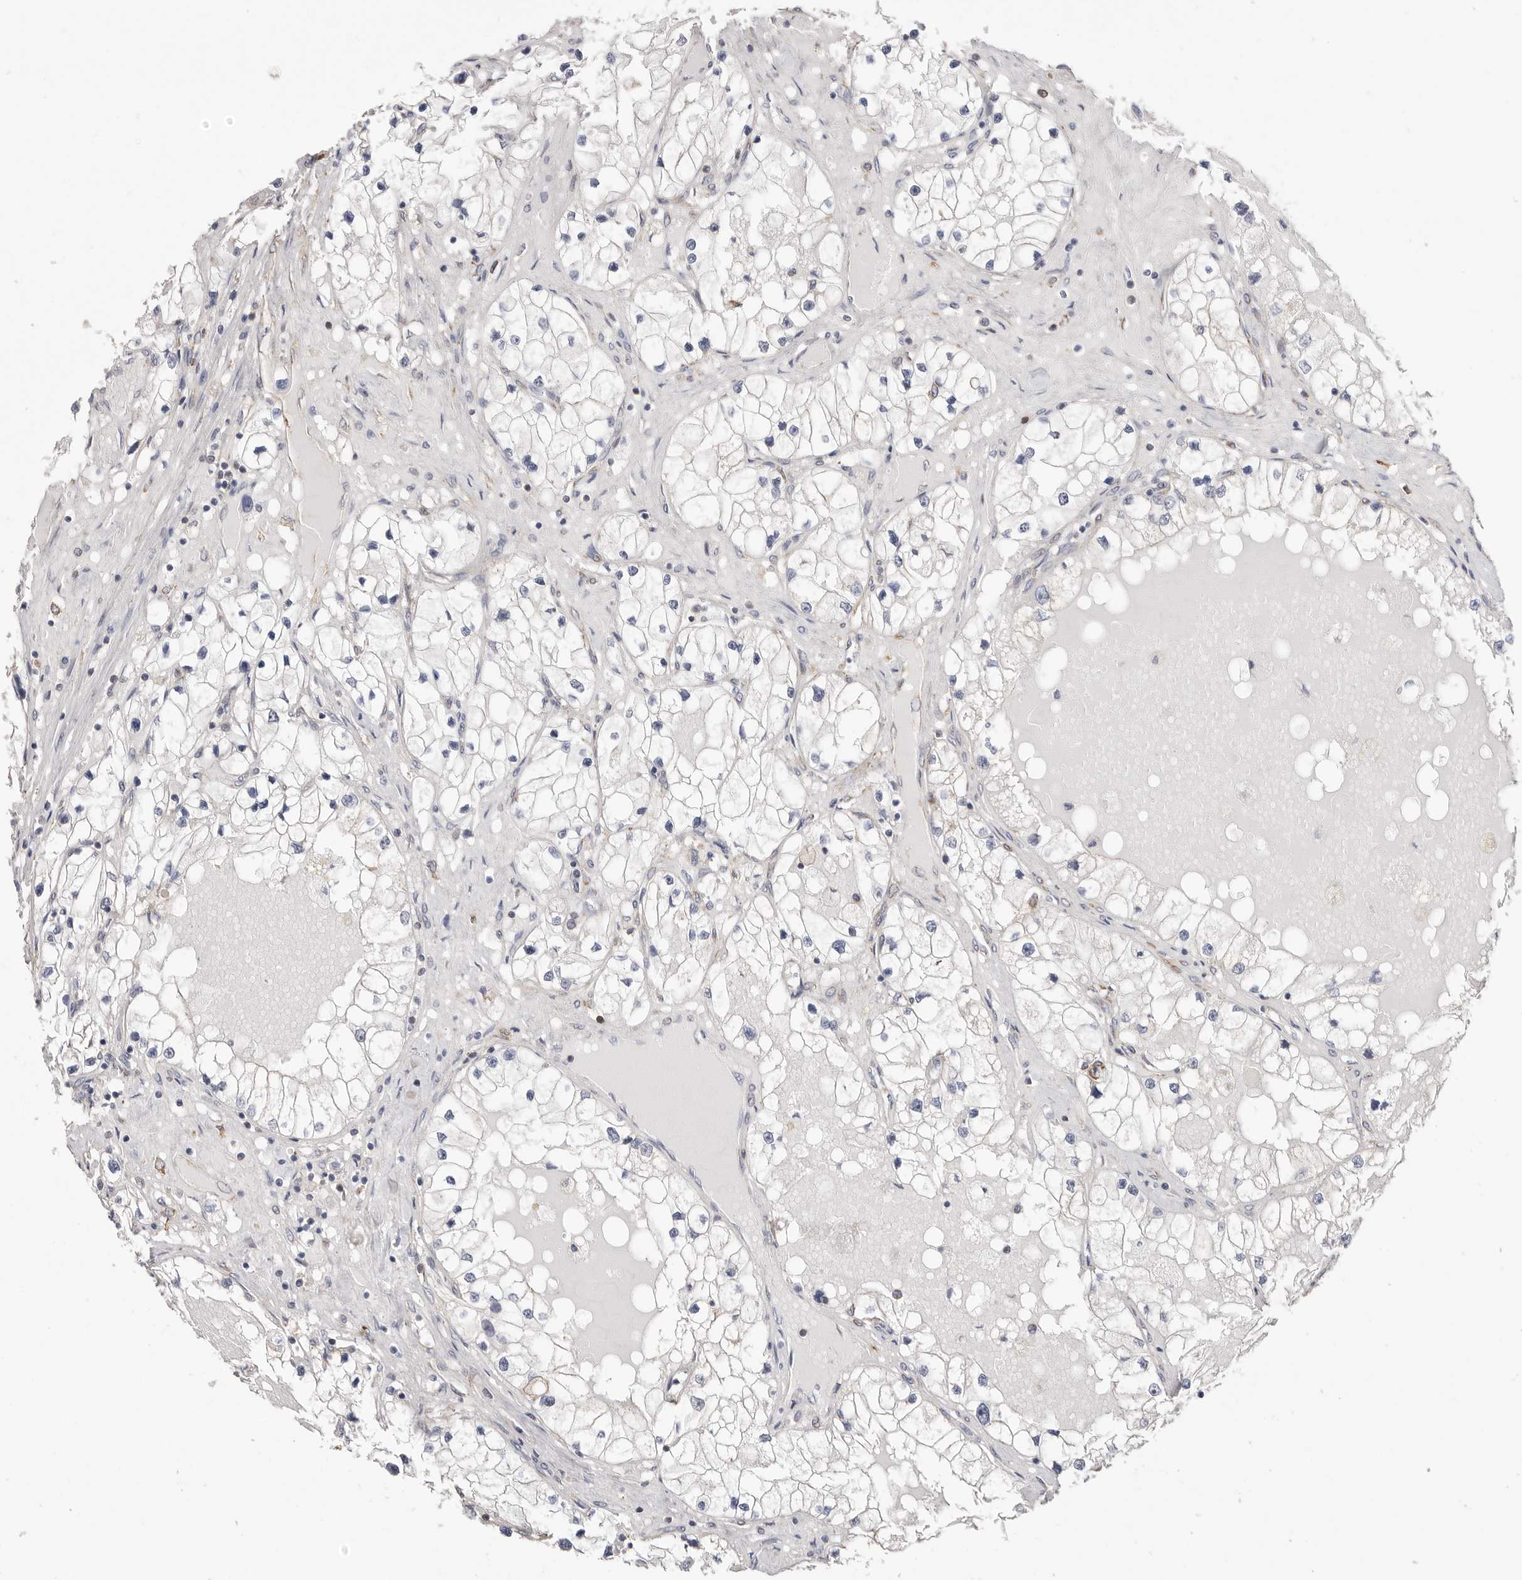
{"staining": {"intensity": "negative", "quantity": "none", "location": "none"}, "tissue": "renal cancer", "cell_type": "Tumor cells", "image_type": "cancer", "snomed": [{"axis": "morphology", "description": "Adenocarcinoma, NOS"}, {"axis": "topography", "description": "Kidney"}], "caption": "Immunohistochemistry image of neoplastic tissue: renal adenocarcinoma stained with DAB displays no significant protein expression in tumor cells.", "gene": "SERBP1", "patient": {"sex": "male", "age": 68}}